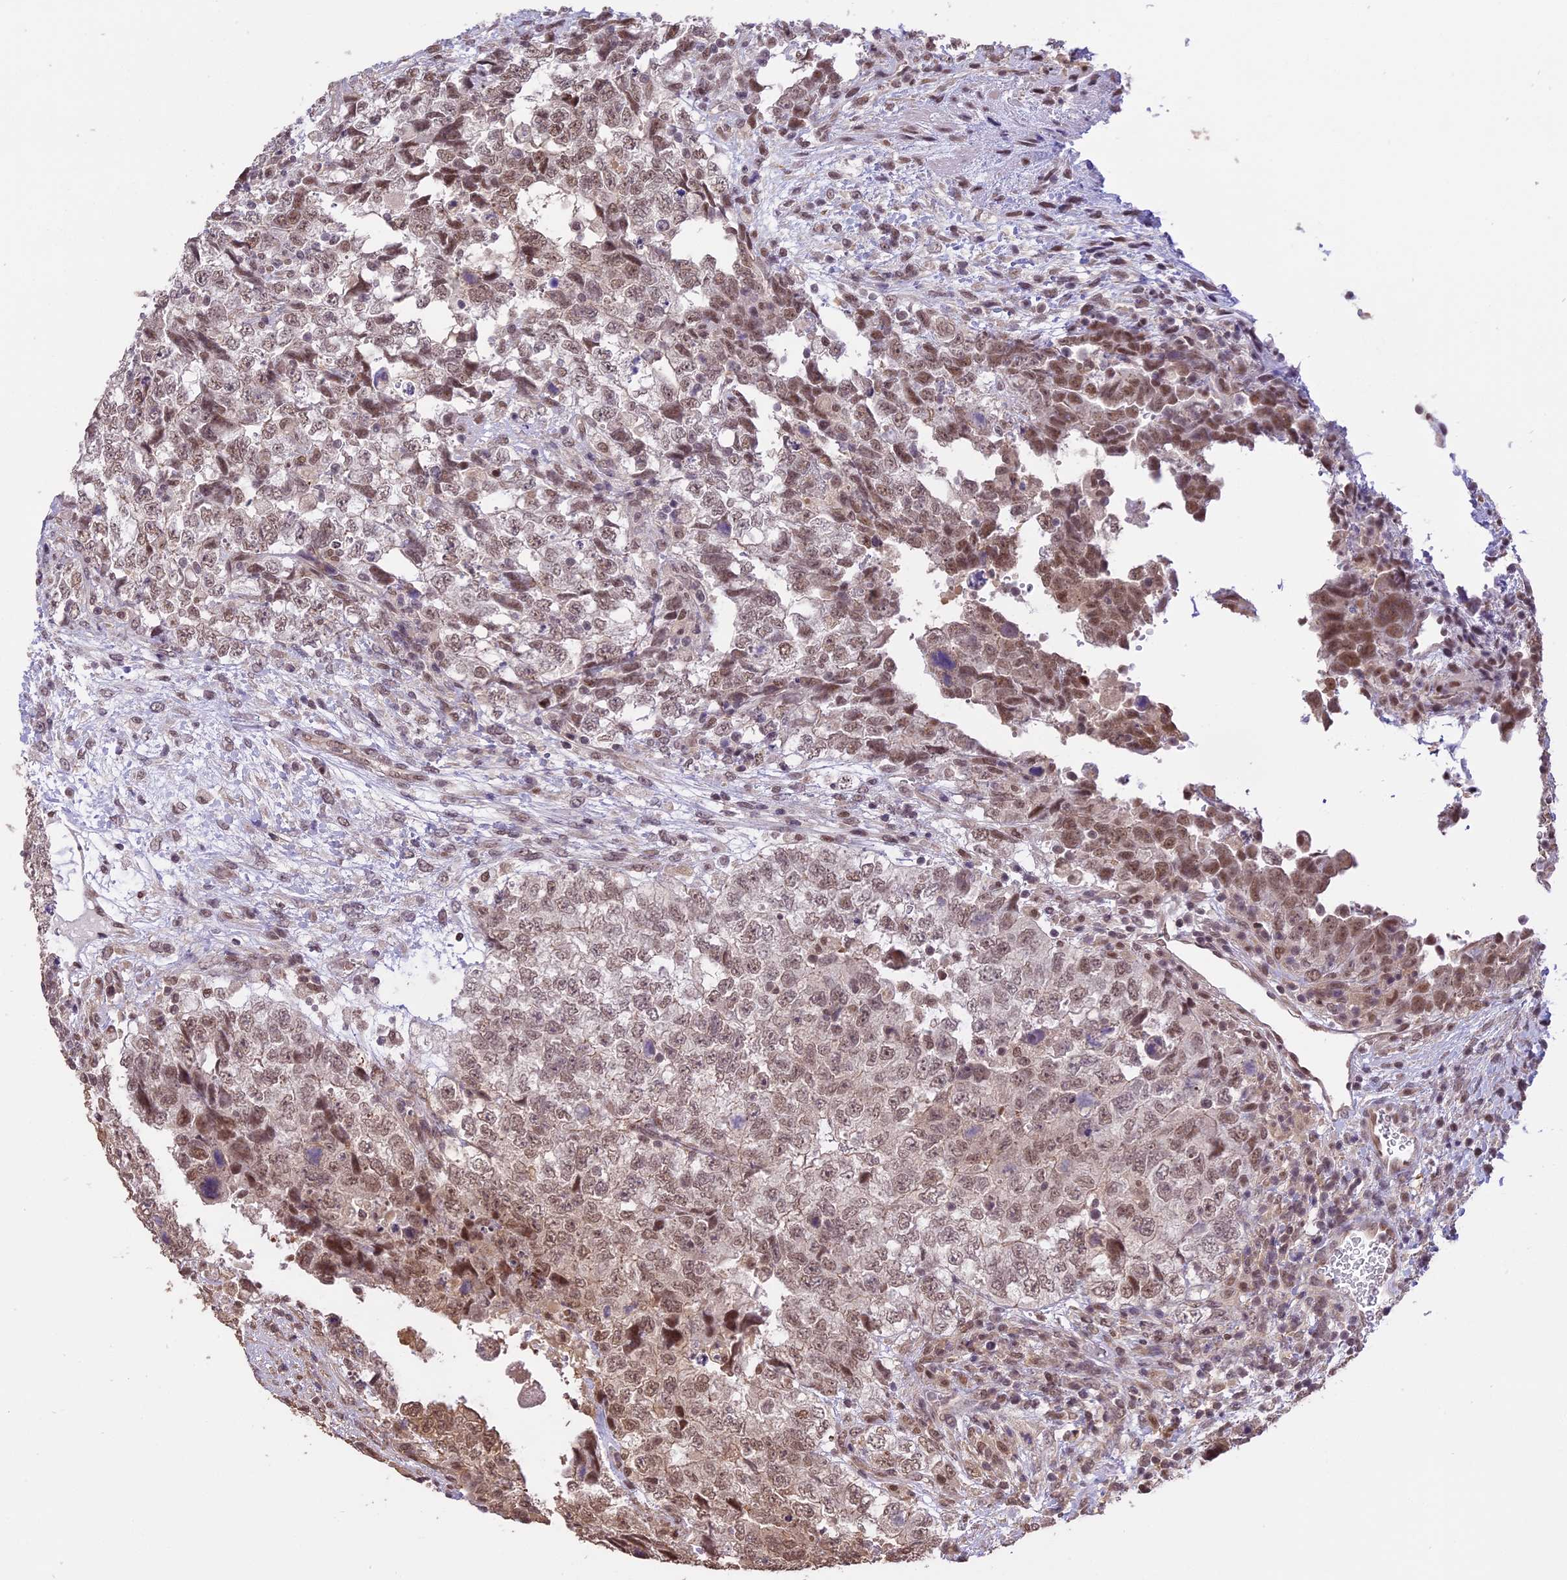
{"staining": {"intensity": "weak", "quantity": ">75%", "location": "nuclear"}, "tissue": "testis cancer", "cell_type": "Tumor cells", "image_type": "cancer", "snomed": [{"axis": "morphology", "description": "Carcinoma, Embryonal, NOS"}, {"axis": "topography", "description": "Testis"}], "caption": "Immunohistochemistry (IHC) histopathology image of human embryonal carcinoma (testis) stained for a protein (brown), which demonstrates low levels of weak nuclear positivity in about >75% of tumor cells.", "gene": "TIGD7", "patient": {"sex": "male", "age": 37}}